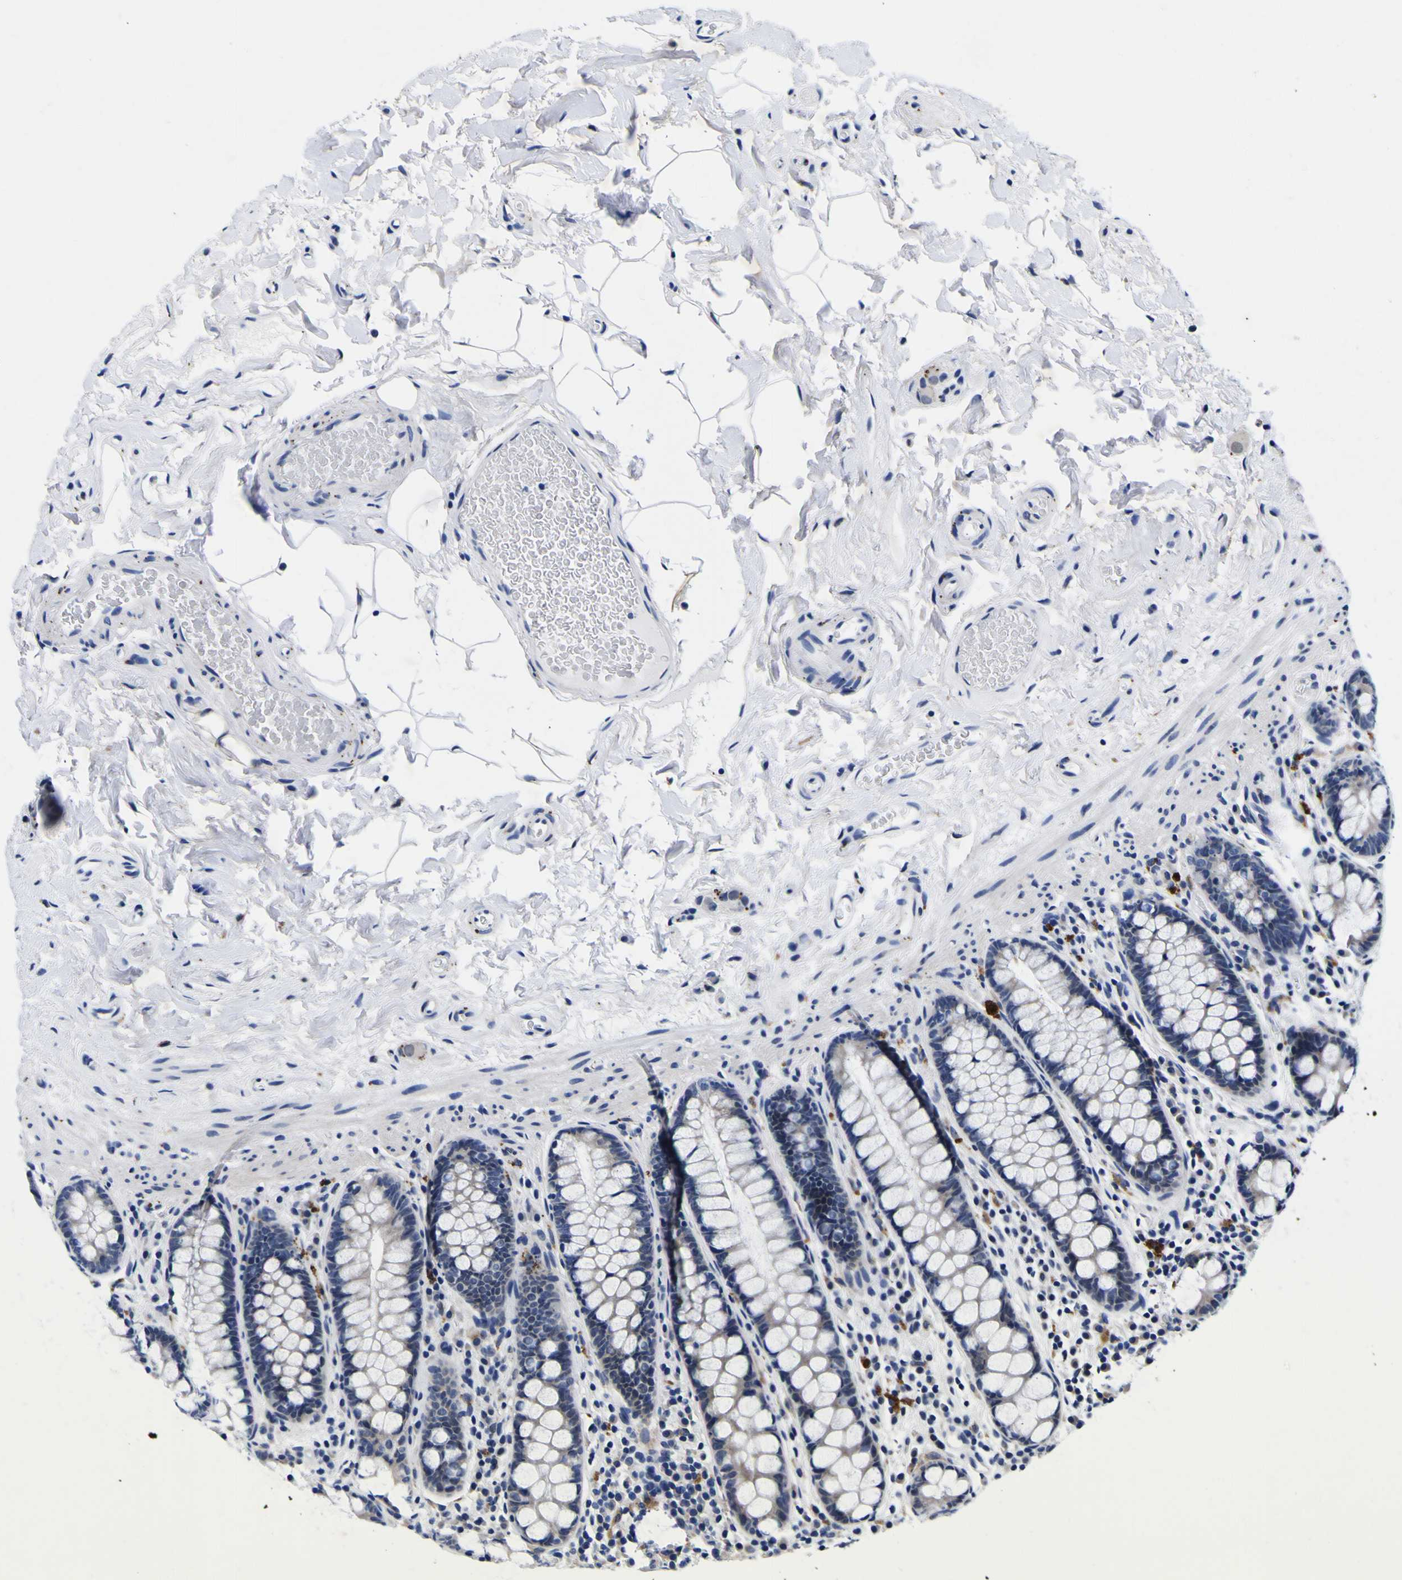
{"staining": {"intensity": "negative", "quantity": "none", "location": "none"}, "tissue": "colon", "cell_type": "Endothelial cells", "image_type": "normal", "snomed": [{"axis": "morphology", "description": "Normal tissue, NOS"}, {"axis": "topography", "description": "Colon"}], "caption": "A high-resolution micrograph shows immunohistochemistry (IHC) staining of unremarkable colon, which reveals no significant expression in endothelial cells.", "gene": "IGFLR1", "patient": {"sex": "female", "age": 80}}